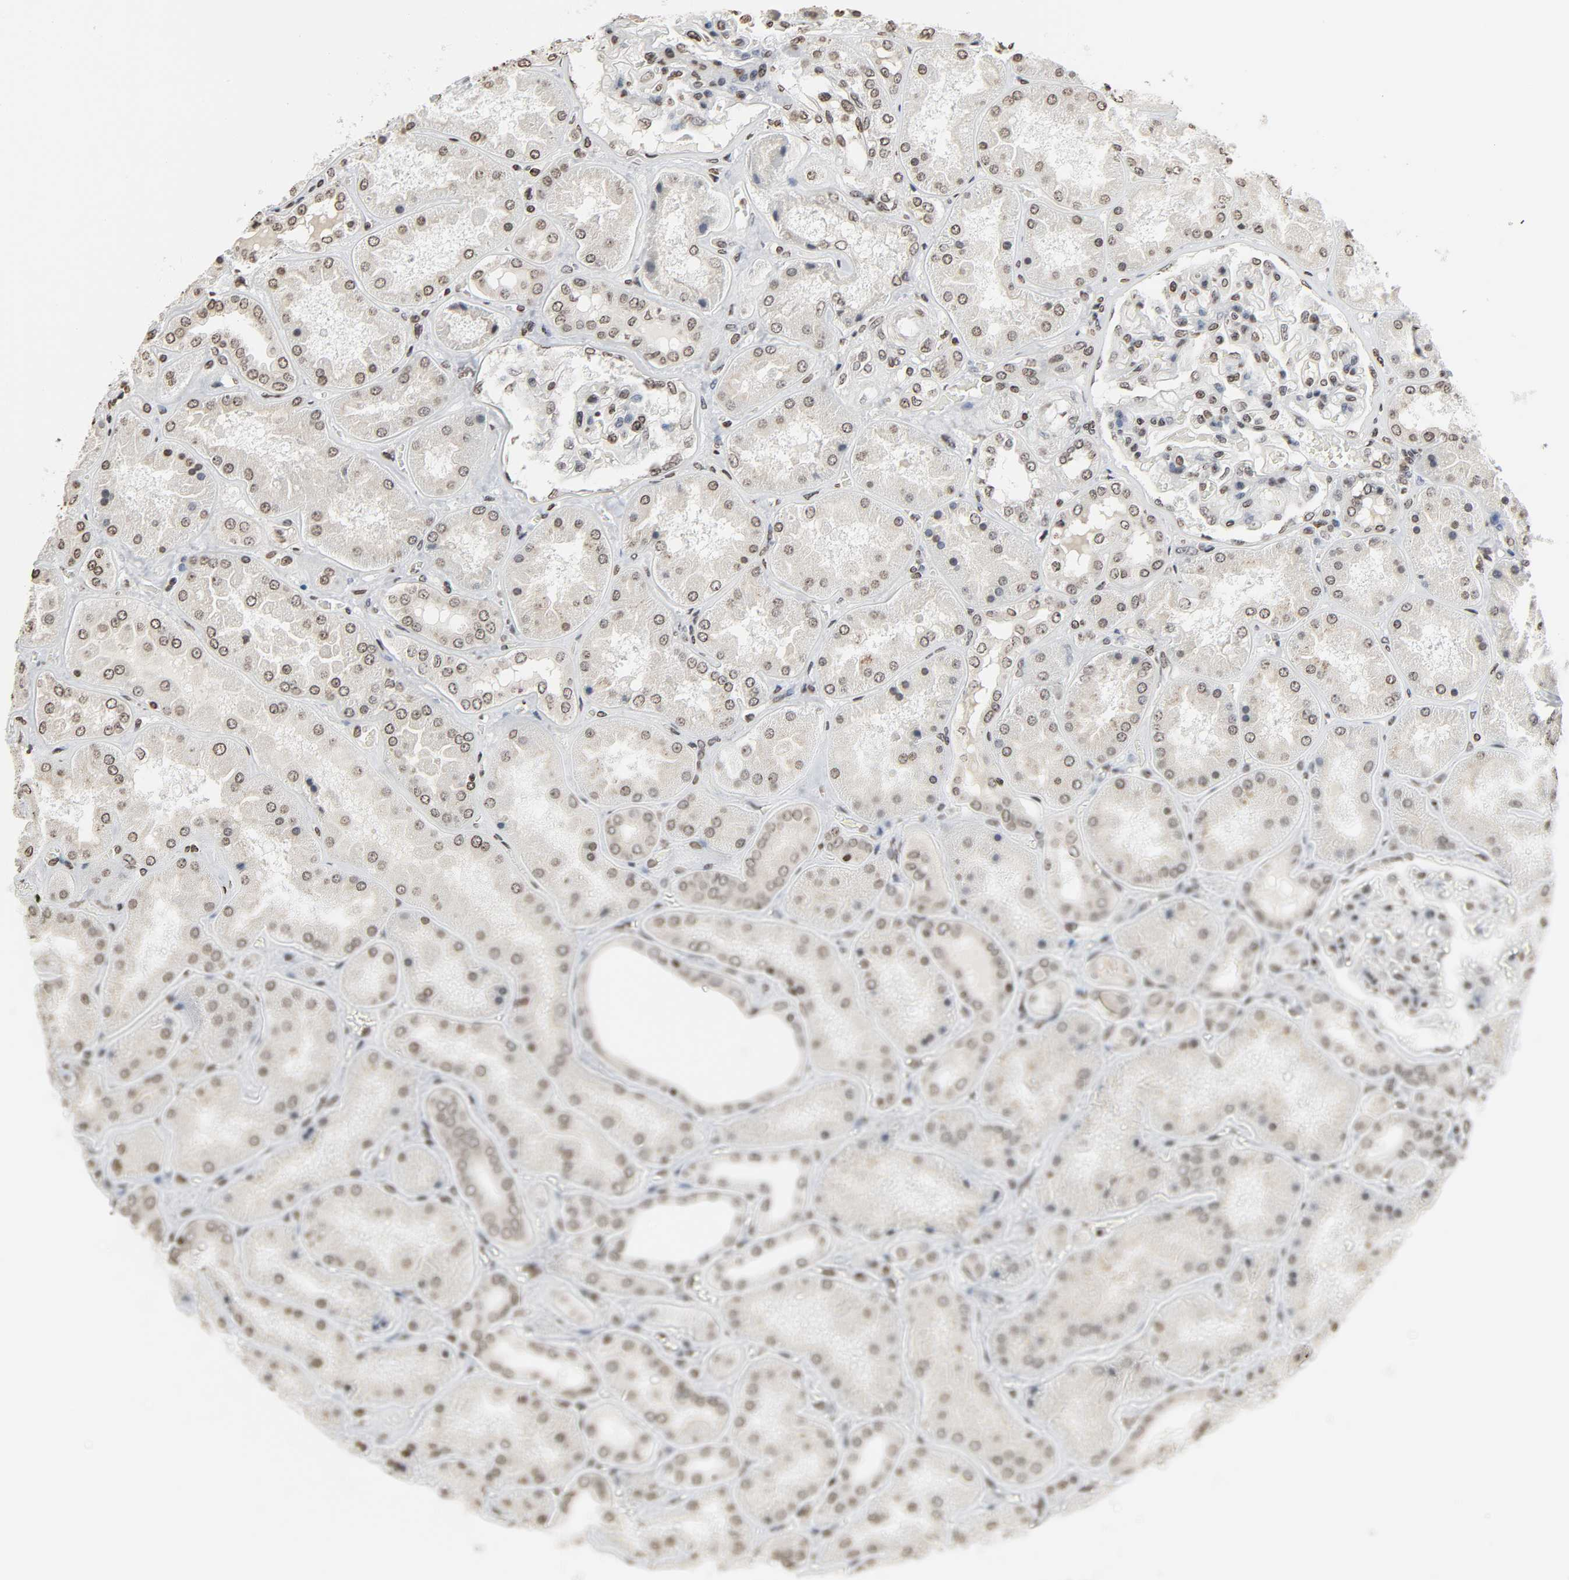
{"staining": {"intensity": "moderate", "quantity": ">75%", "location": "nuclear"}, "tissue": "kidney", "cell_type": "Cells in glomeruli", "image_type": "normal", "snomed": [{"axis": "morphology", "description": "Normal tissue, NOS"}, {"axis": "topography", "description": "Kidney"}], "caption": "Brown immunohistochemical staining in normal human kidney displays moderate nuclear staining in approximately >75% of cells in glomeruli.", "gene": "ELAVL1", "patient": {"sex": "female", "age": 56}}